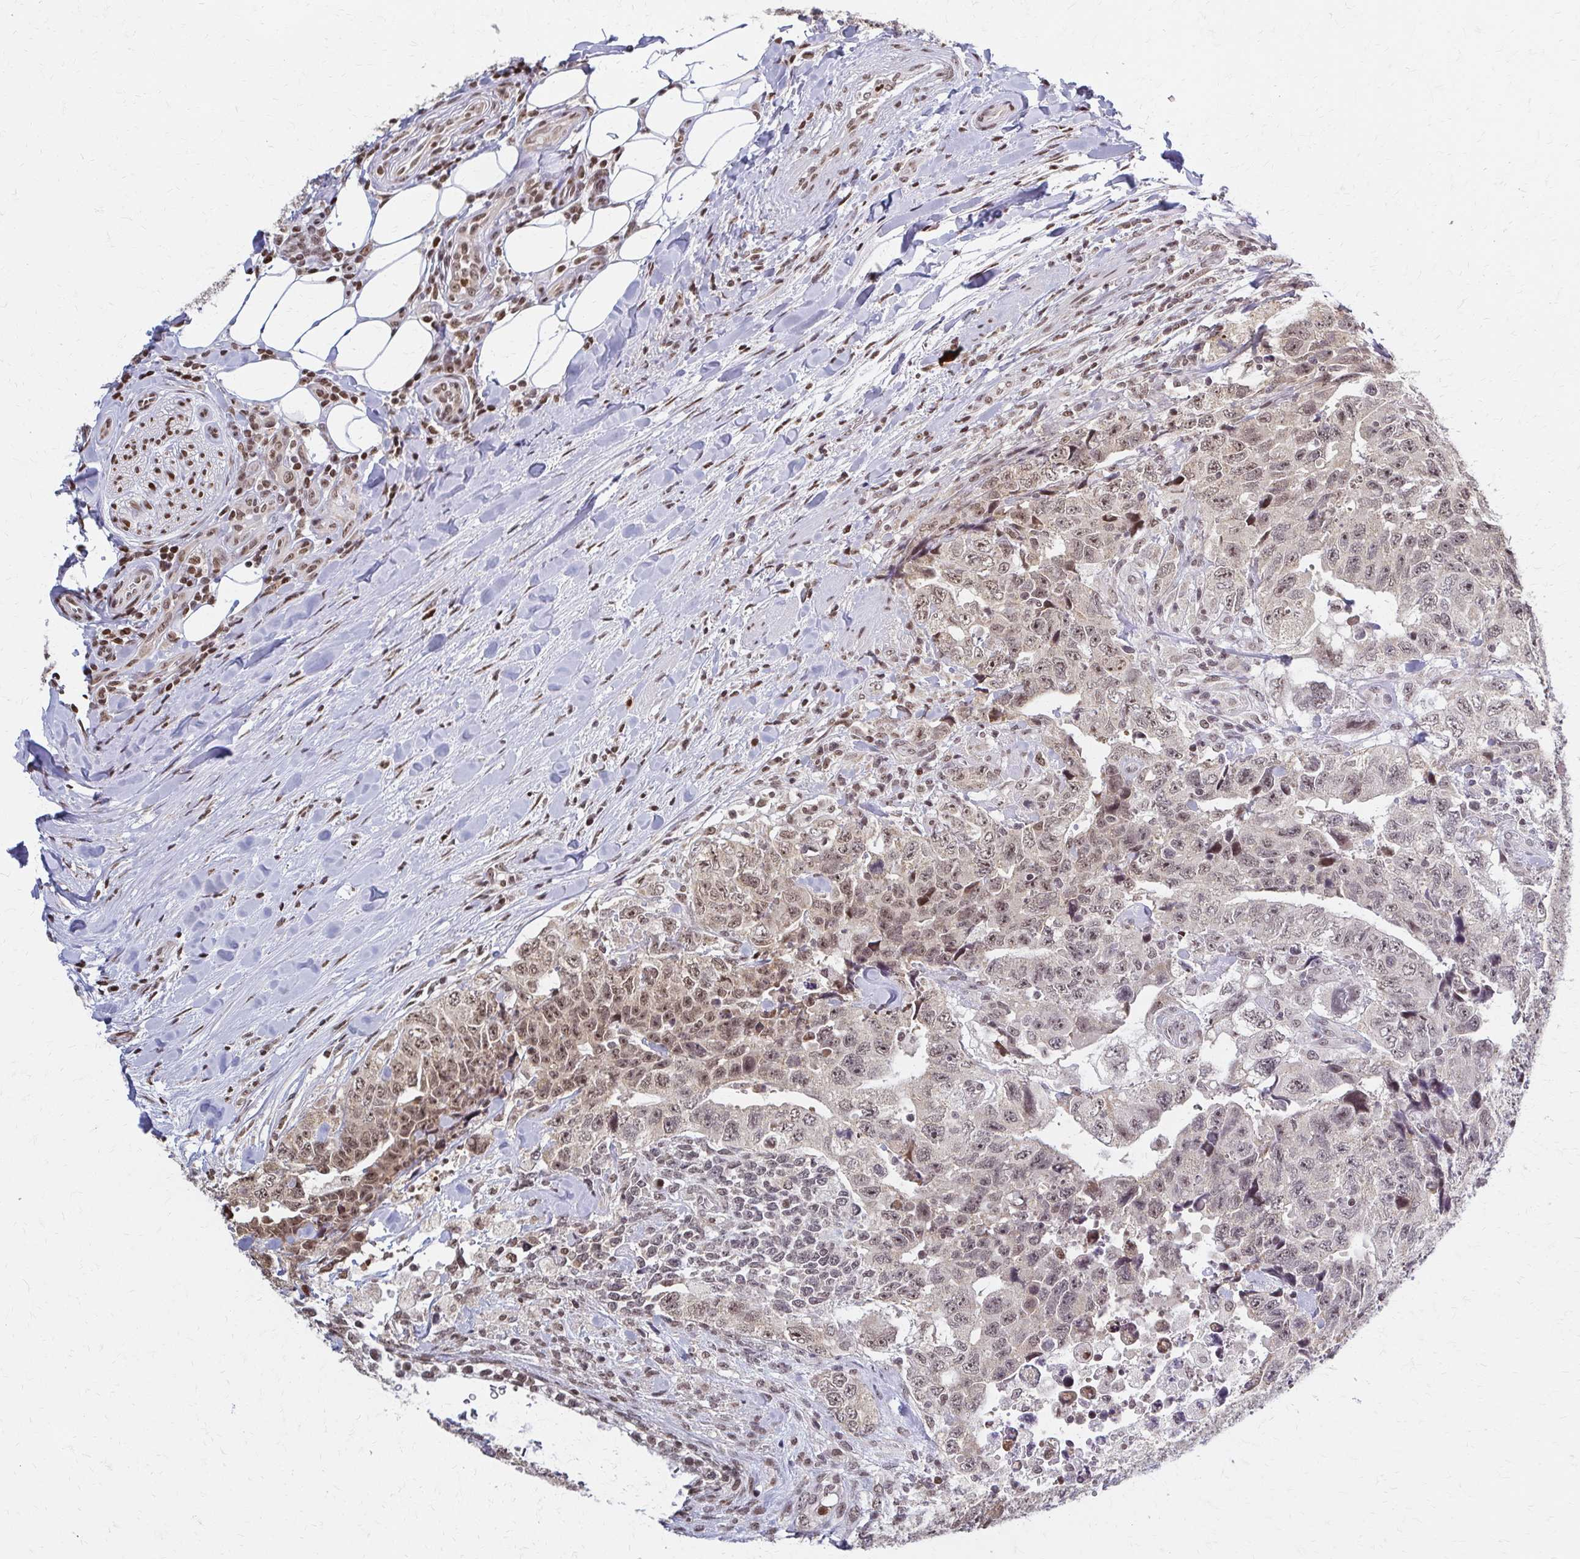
{"staining": {"intensity": "weak", "quantity": ">75%", "location": "nuclear"}, "tissue": "testis cancer", "cell_type": "Tumor cells", "image_type": "cancer", "snomed": [{"axis": "morphology", "description": "Carcinoma, Embryonal, NOS"}, {"axis": "topography", "description": "Testis"}], "caption": "Immunohistochemistry of embryonal carcinoma (testis) shows low levels of weak nuclear expression in about >75% of tumor cells. The staining was performed using DAB (3,3'-diaminobenzidine) to visualize the protein expression in brown, while the nuclei were stained in blue with hematoxylin (Magnification: 20x).", "gene": "HOXA9", "patient": {"sex": "male", "age": 24}}